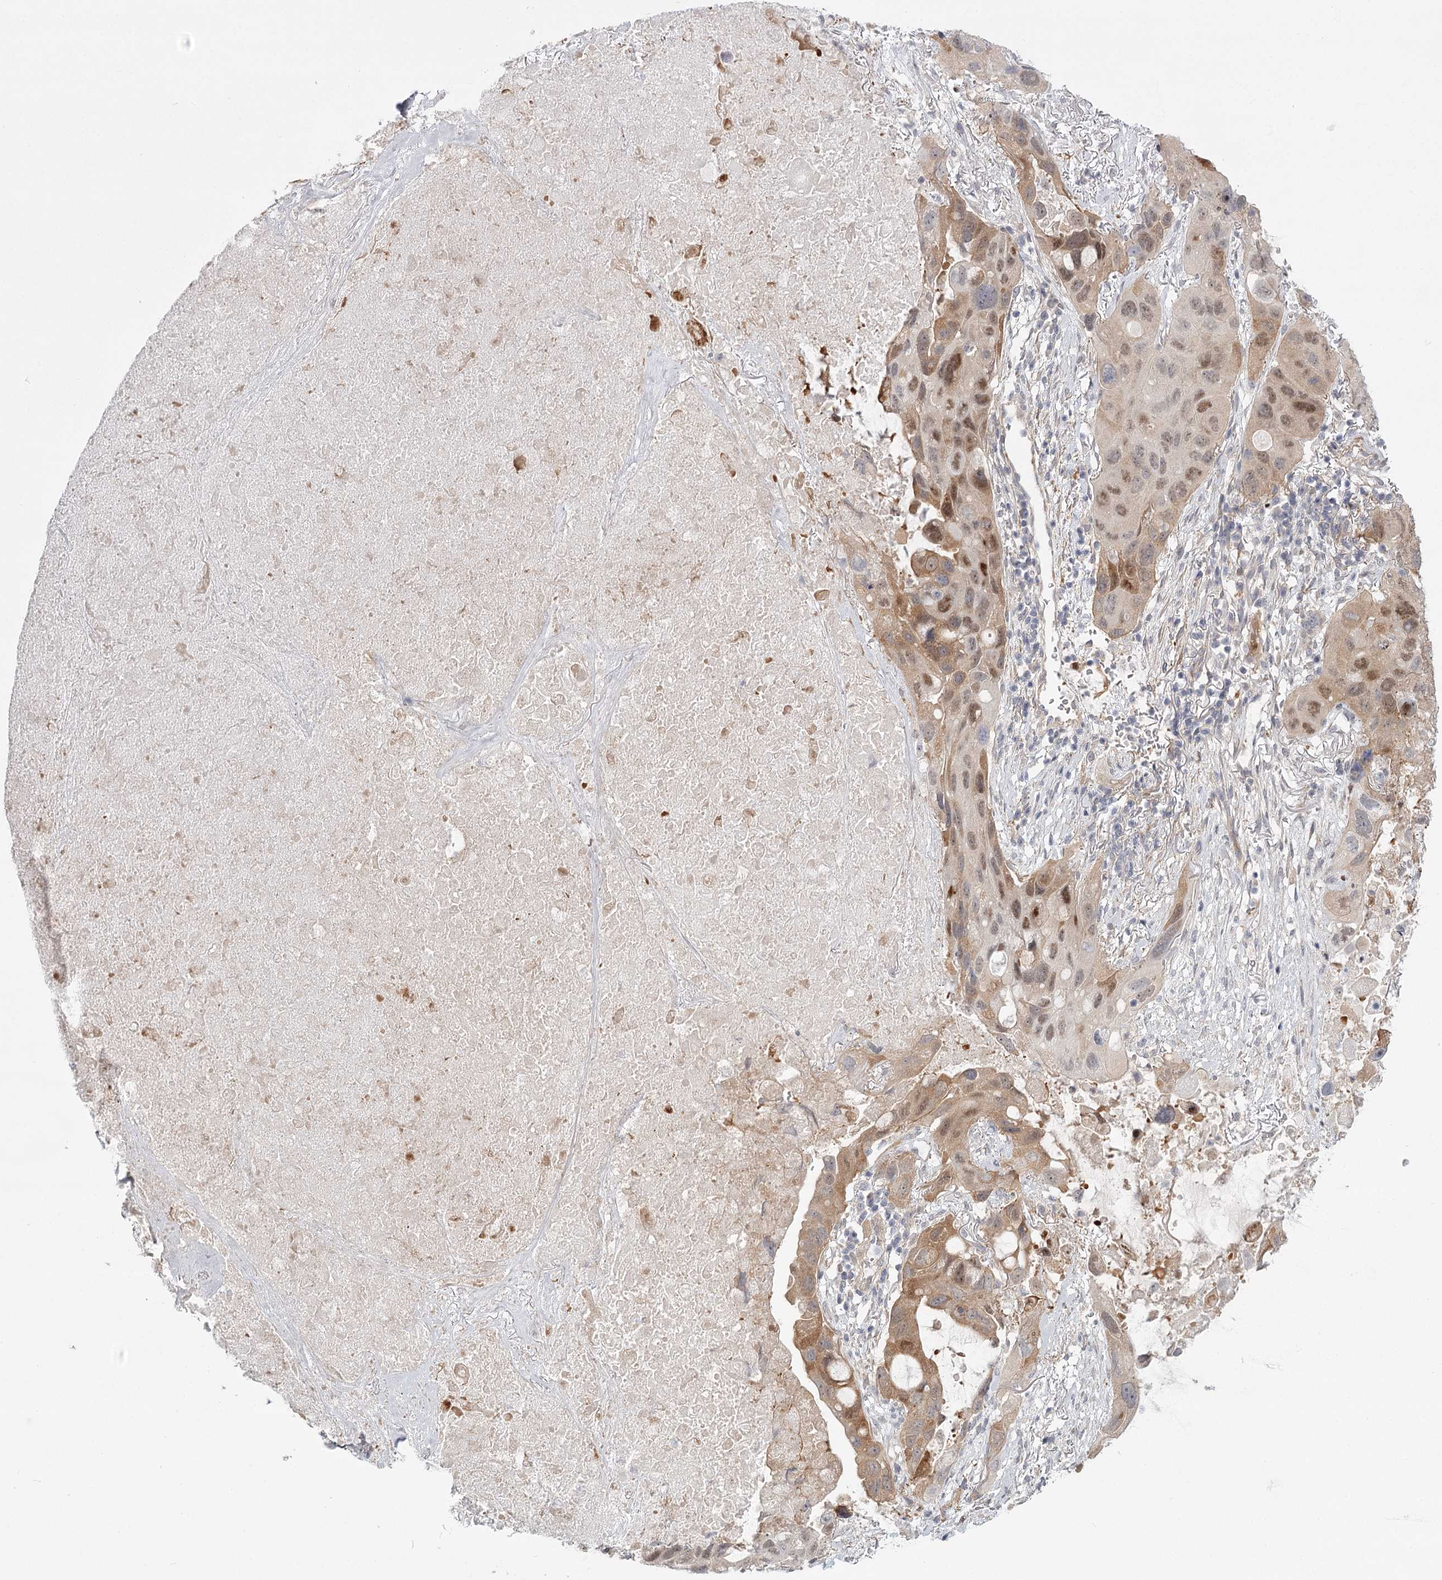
{"staining": {"intensity": "moderate", "quantity": ">75%", "location": "cytoplasmic/membranous,nuclear"}, "tissue": "lung cancer", "cell_type": "Tumor cells", "image_type": "cancer", "snomed": [{"axis": "morphology", "description": "Squamous cell carcinoma, NOS"}, {"axis": "topography", "description": "Lung"}], "caption": "Moderate cytoplasmic/membranous and nuclear positivity for a protein is seen in about >75% of tumor cells of lung squamous cell carcinoma using immunohistochemistry.", "gene": "CCNG2", "patient": {"sex": "female", "age": 73}}